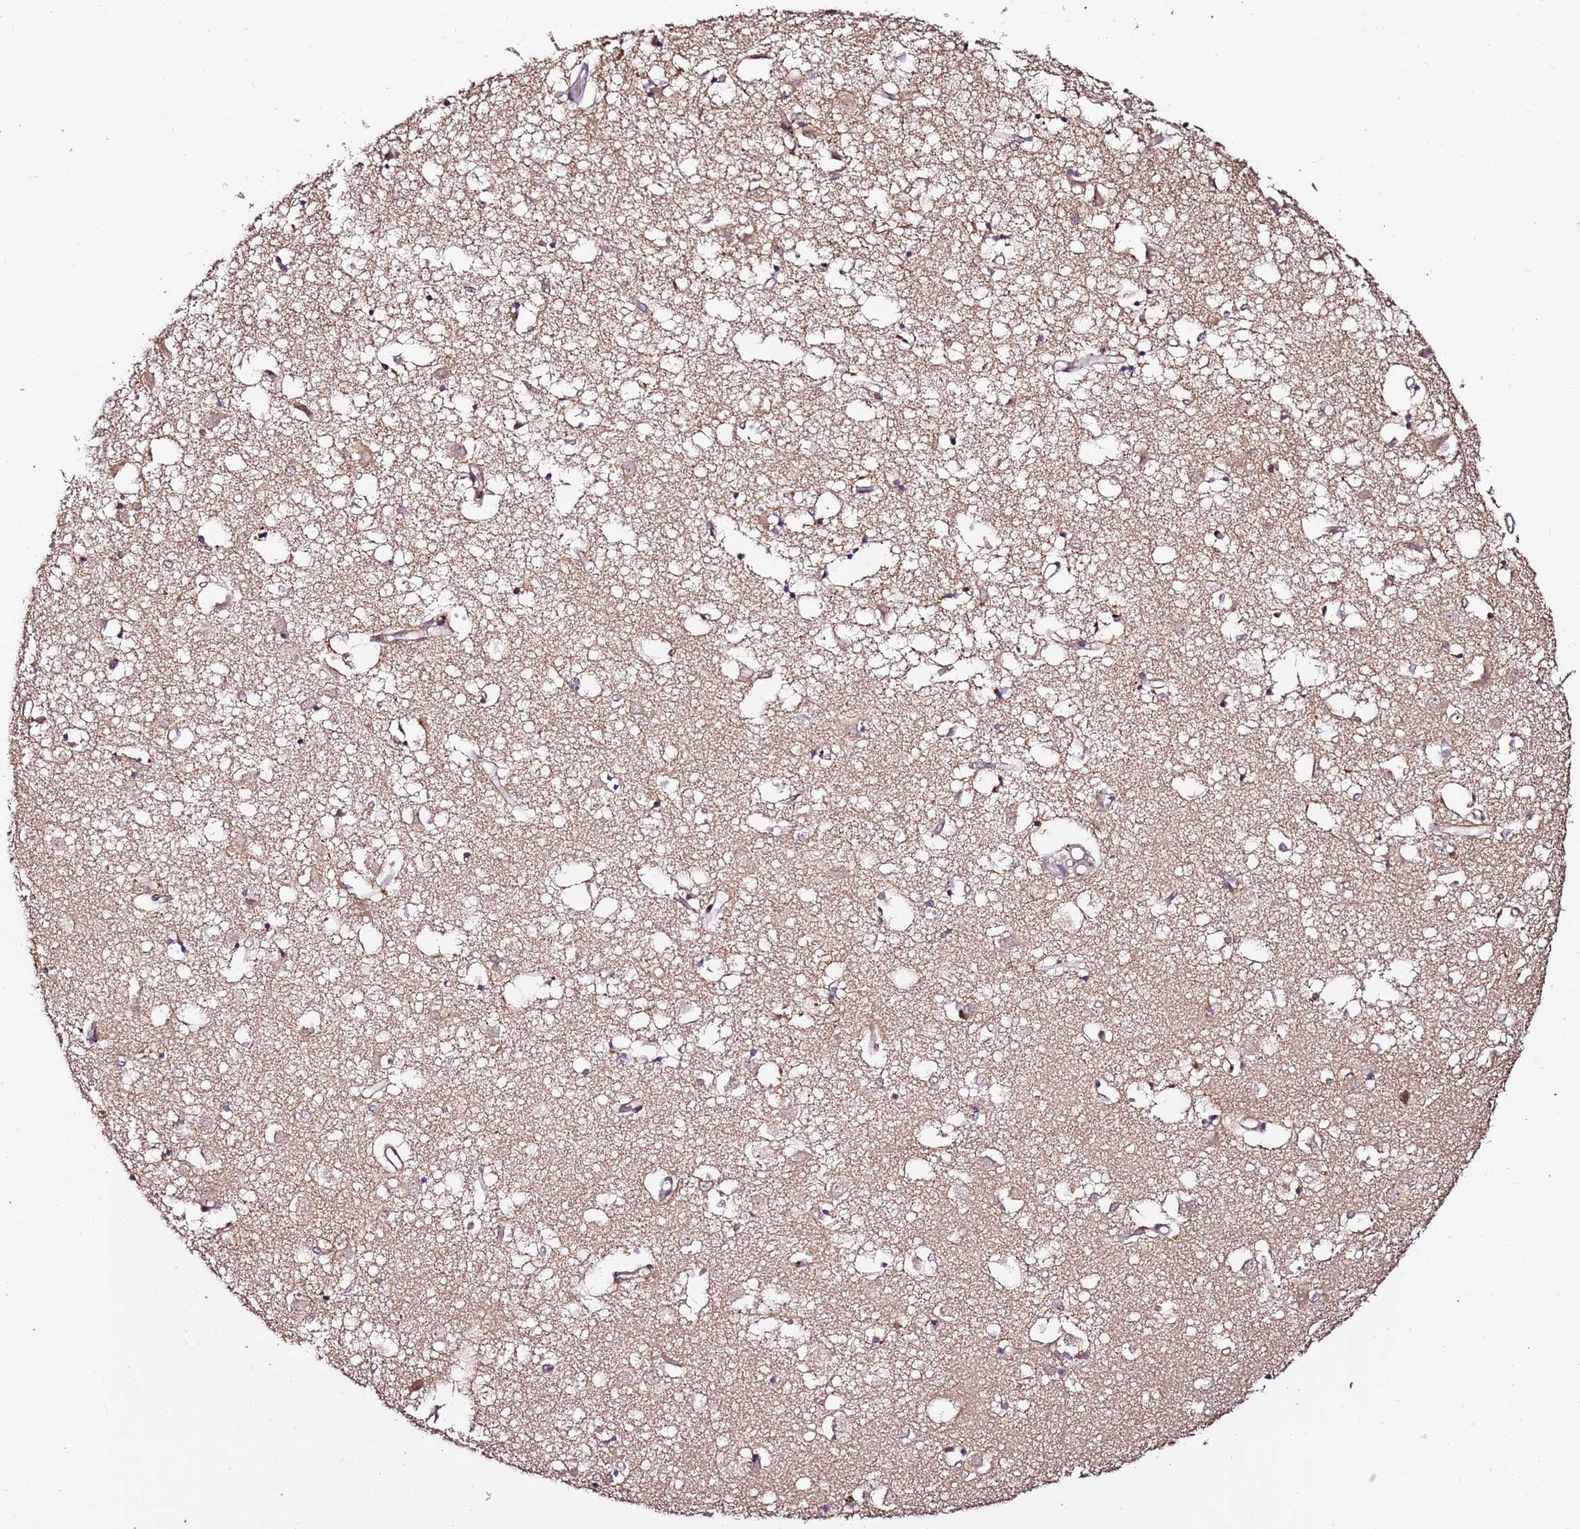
{"staining": {"intensity": "weak", "quantity": "<25%", "location": "cytoplasmic/membranous,nuclear"}, "tissue": "caudate", "cell_type": "Glial cells", "image_type": "normal", "snomed": [{"axis": "morphology", "description": "Normal tissue, NOS"}, {"axis": "topography", "description": "Lateral ventricle wall"}], "caption": "Immunohistochemical staining of benign human caudate displays no significant expression in glial cells.", "gene": "OR5V1", "patient": {"sex": "male", "age": 70}}